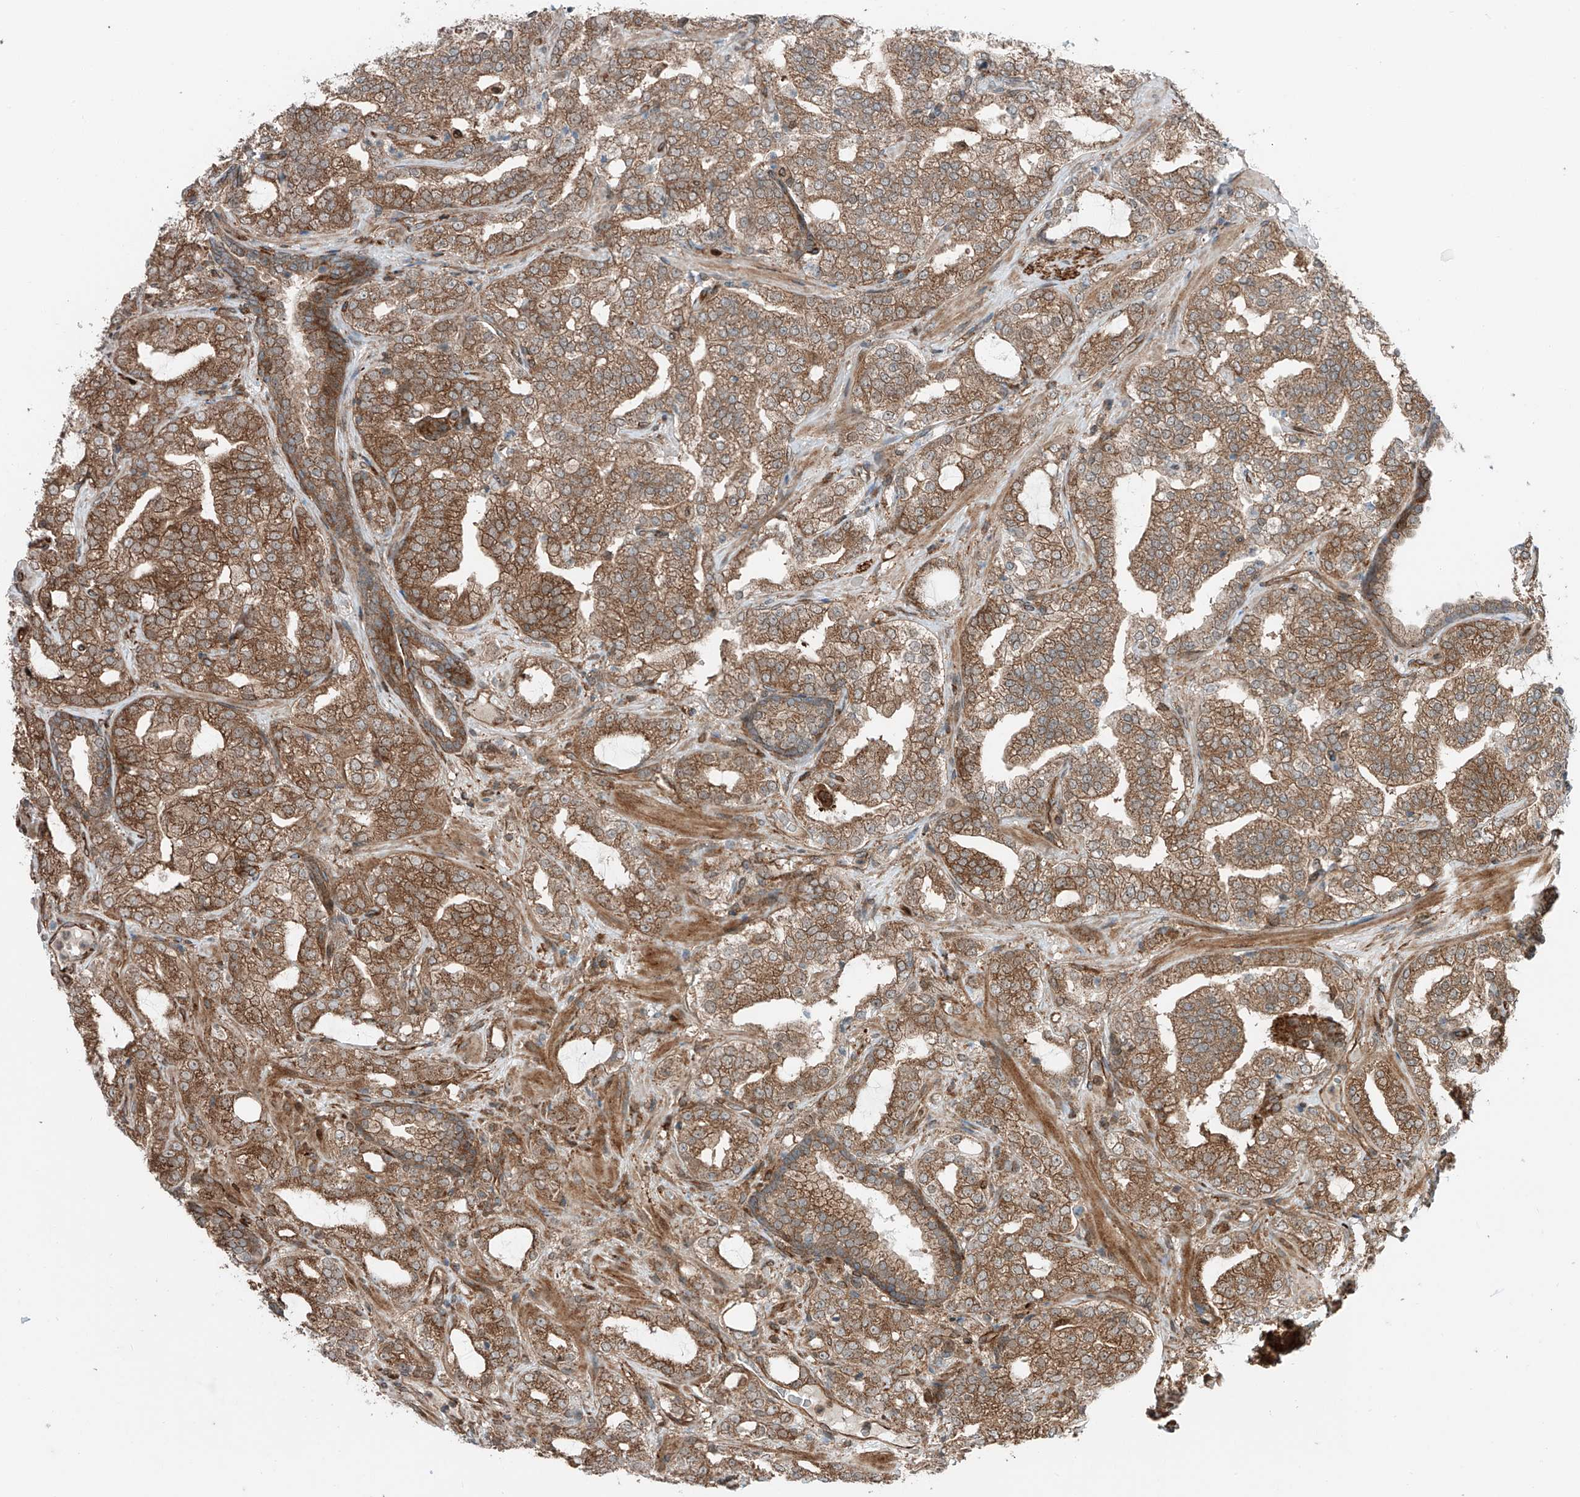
{"staining": {"intensity": "moderate", "quantity": ">75%", "location": "cytoplasmic/membranous"}, "tissue": "prostate cancer", "cell_type": "Tumor cells", "image_type": "cancer", "snomed": [{"axis": "morphology", "description": "Adenocarcinoma, High grade"}, {"axis": "topography", "description": "Prostate"}], "caption": "Tumor cells exhibit medium levels of moderate cytoplasmic/membranous staining in about >75% of cells in human high-grade adenocarcinoma (prostate).", "gene": "USP48", "patient": {"sex": "male", "age": 64}}